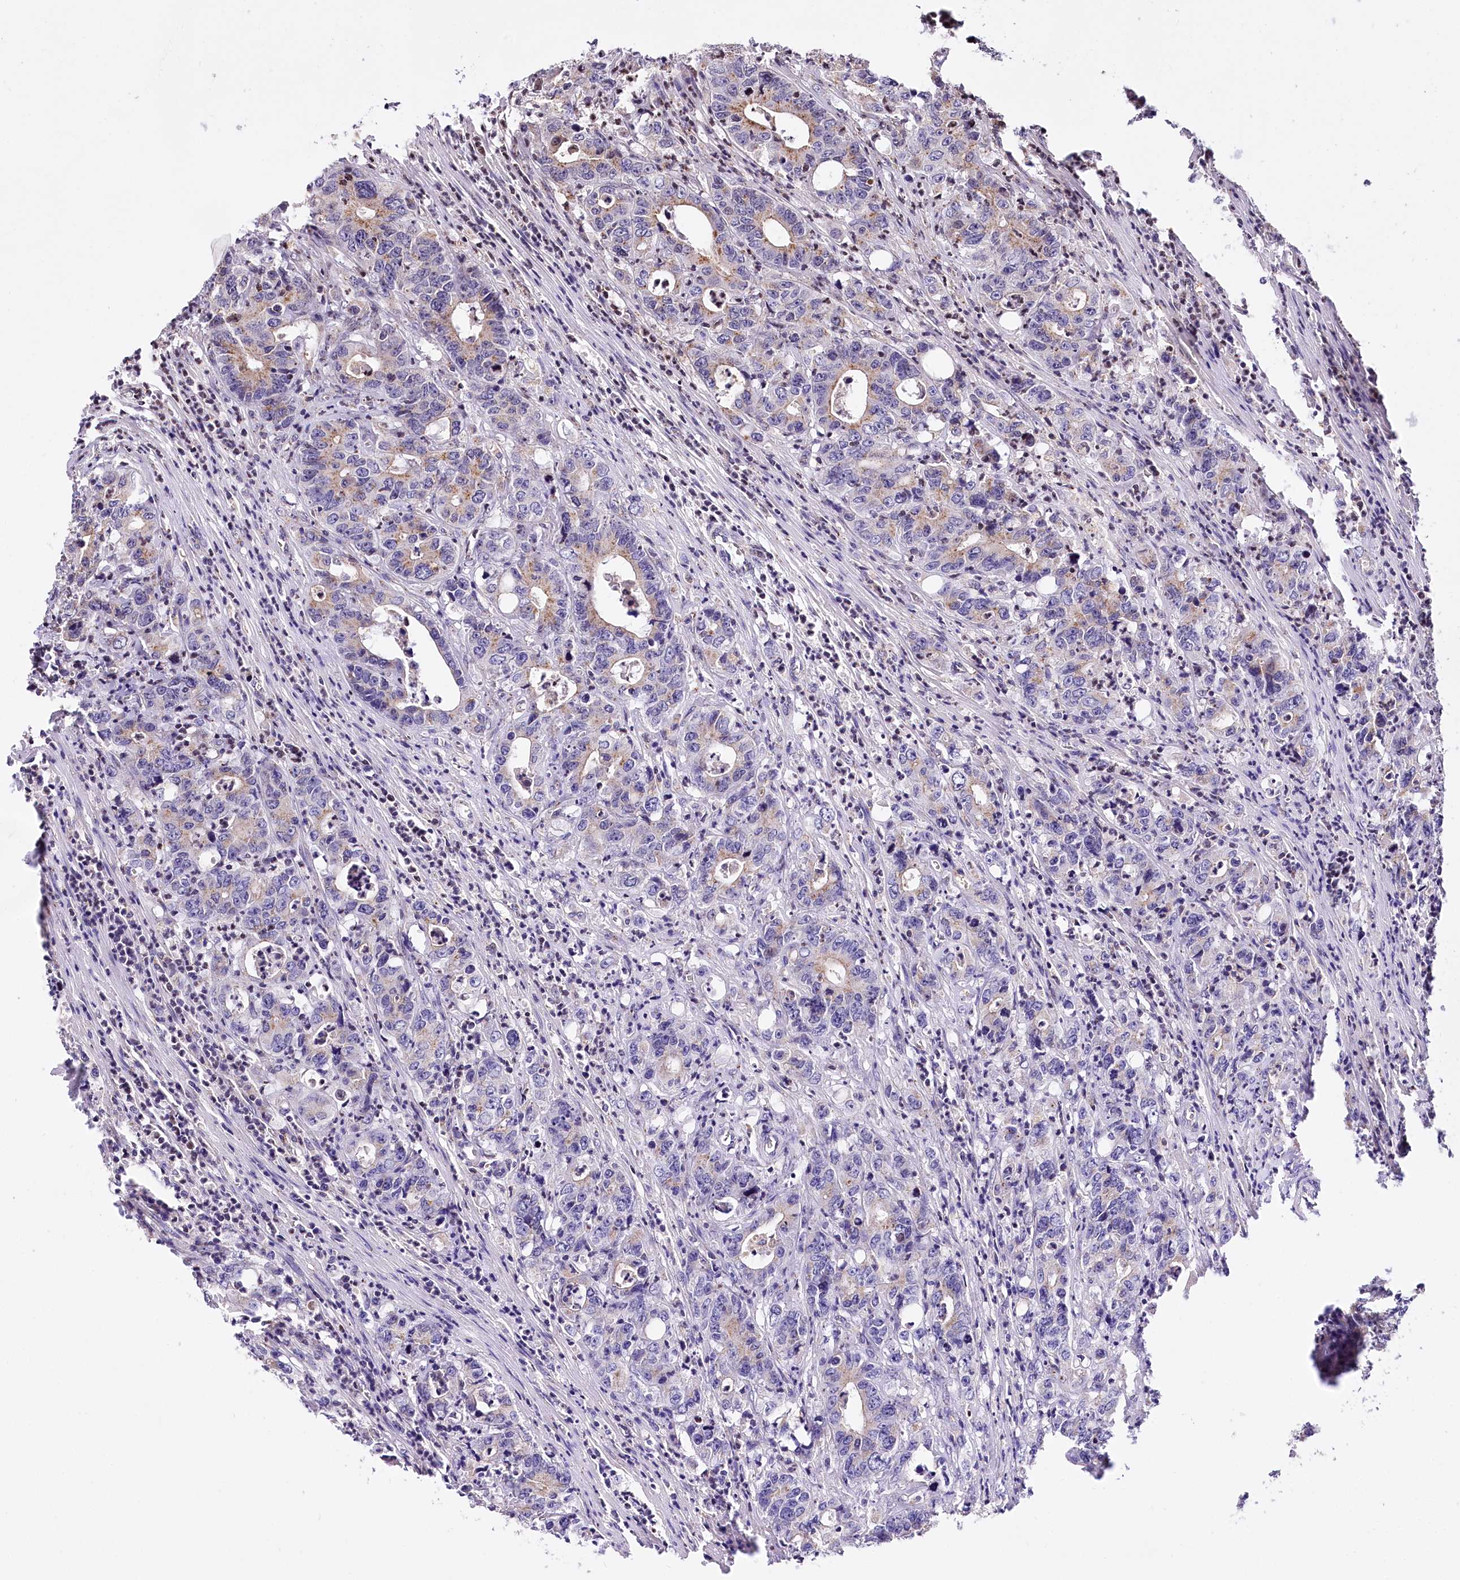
{"staining": {"intensity": "negative", "quantity": "none", "location": "none"}, "tissue": "colorectal cancer", "cell_type": "Tumor cells", "image_type": "cancer", "snomed": [{"axis": "morphology", "description": "Adenocarcinoma, NOS"}, {"axis": "topography", "description": "Colon"}], "caption": "DAB (3,3'-diaminobenzidine) immunohistochemical staining of adenocarcinoma (colorectal) reveals no significant positivity in tumor cells.", "gene": "ZFYVE27", "patient": {"sex": "female", "age": 75}}